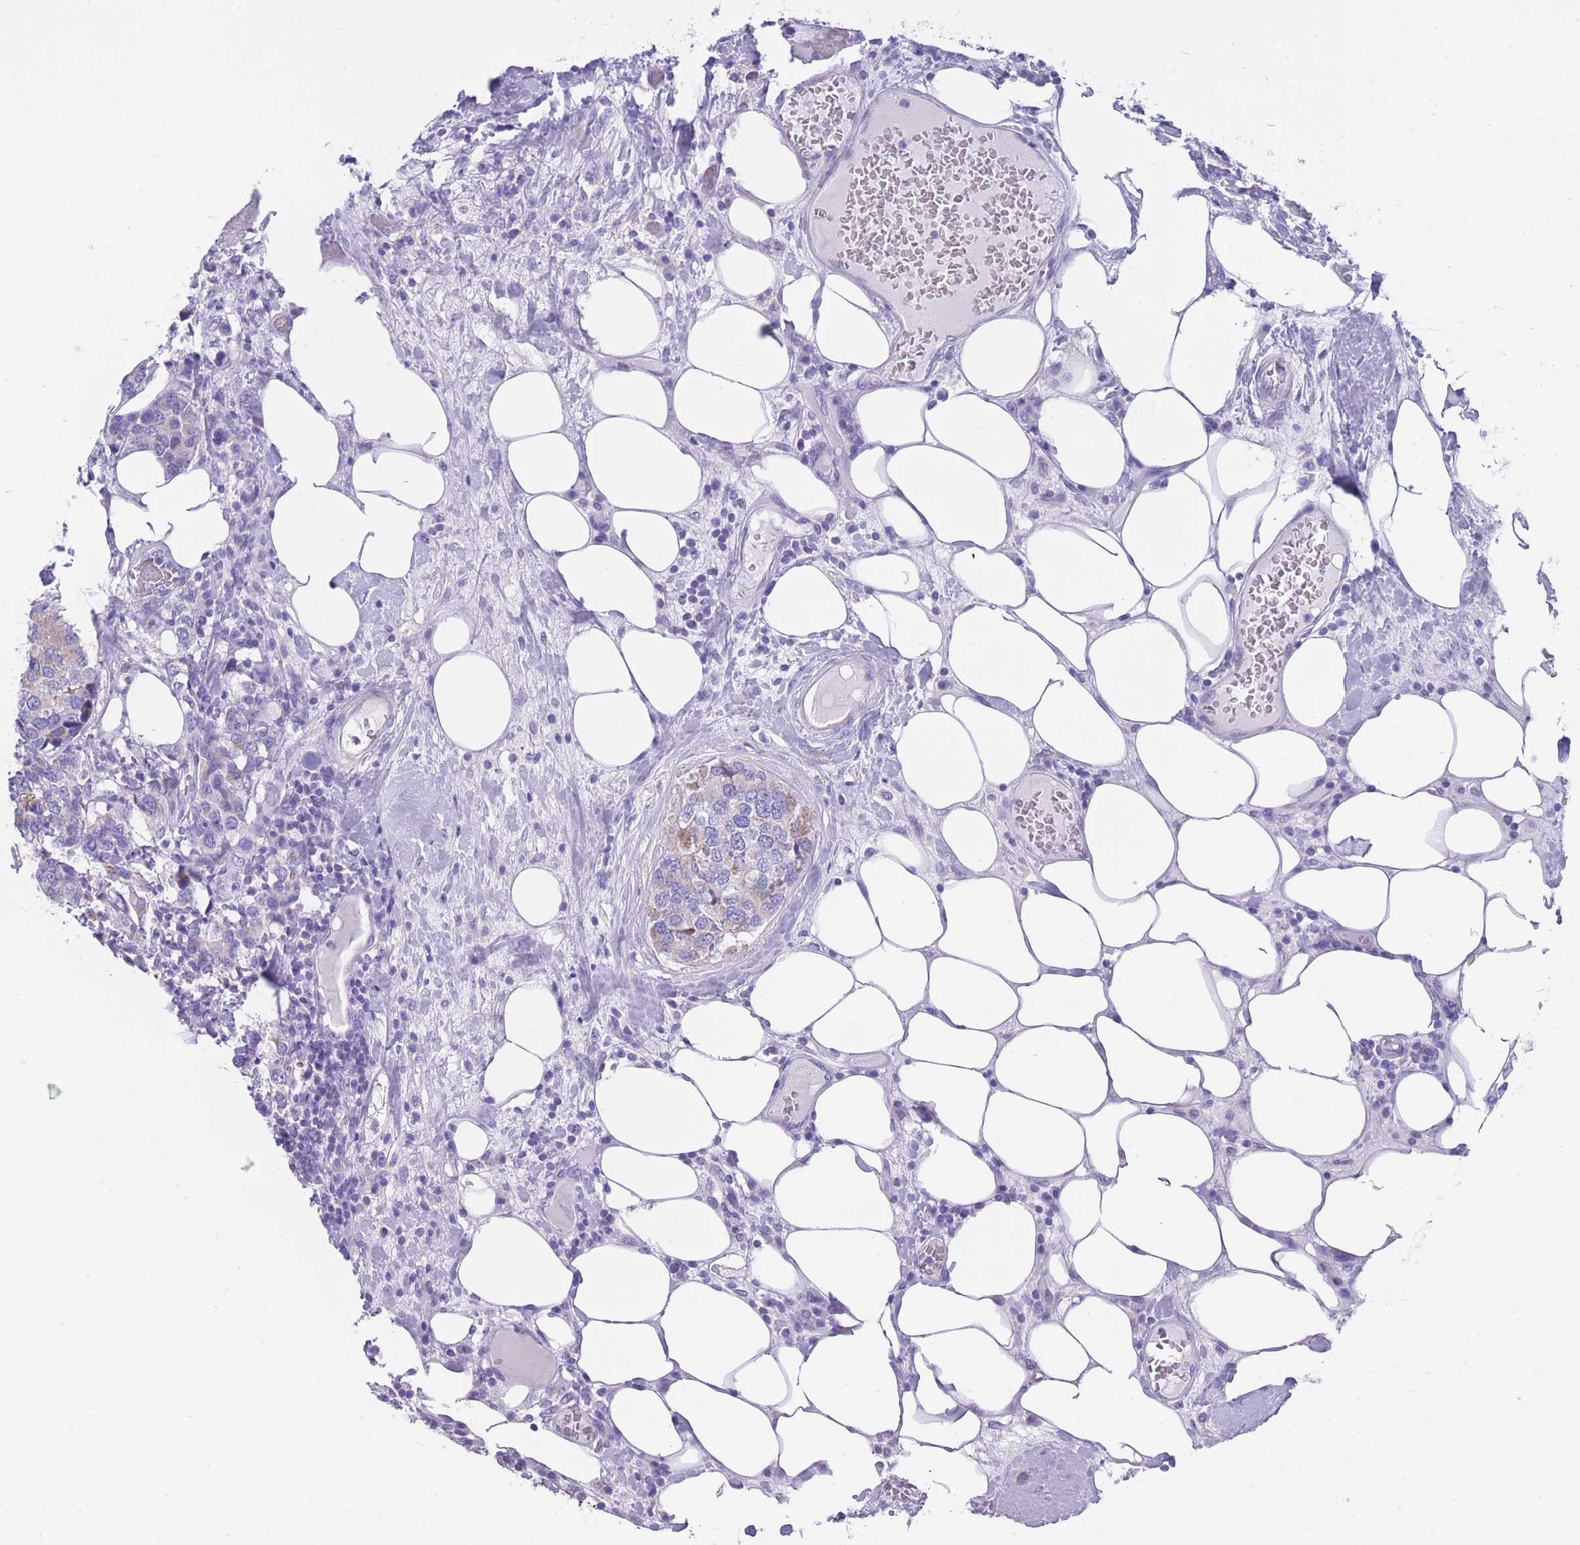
{"staining": {"intensity": "moderate", "quantity": "<25%", "location": "cytoplasmic/membranous"}, "tissue": "breast cancer", "cell_type": "Tumor cells", "image_type": "cancer", "snomed": [{"axis": "morphology", "description": "Lobular carcinoma"}, {"axis": "topography", "description": "Breast"}], "caption": "Human lobular carcinoma (breast) stained with a brown dye demonstrates moderate cytoplasmic/membranous positive expression in about <25% of tumor cells.", "gene": "INTS2", "patient": {"sex": "female", "age": 59}}